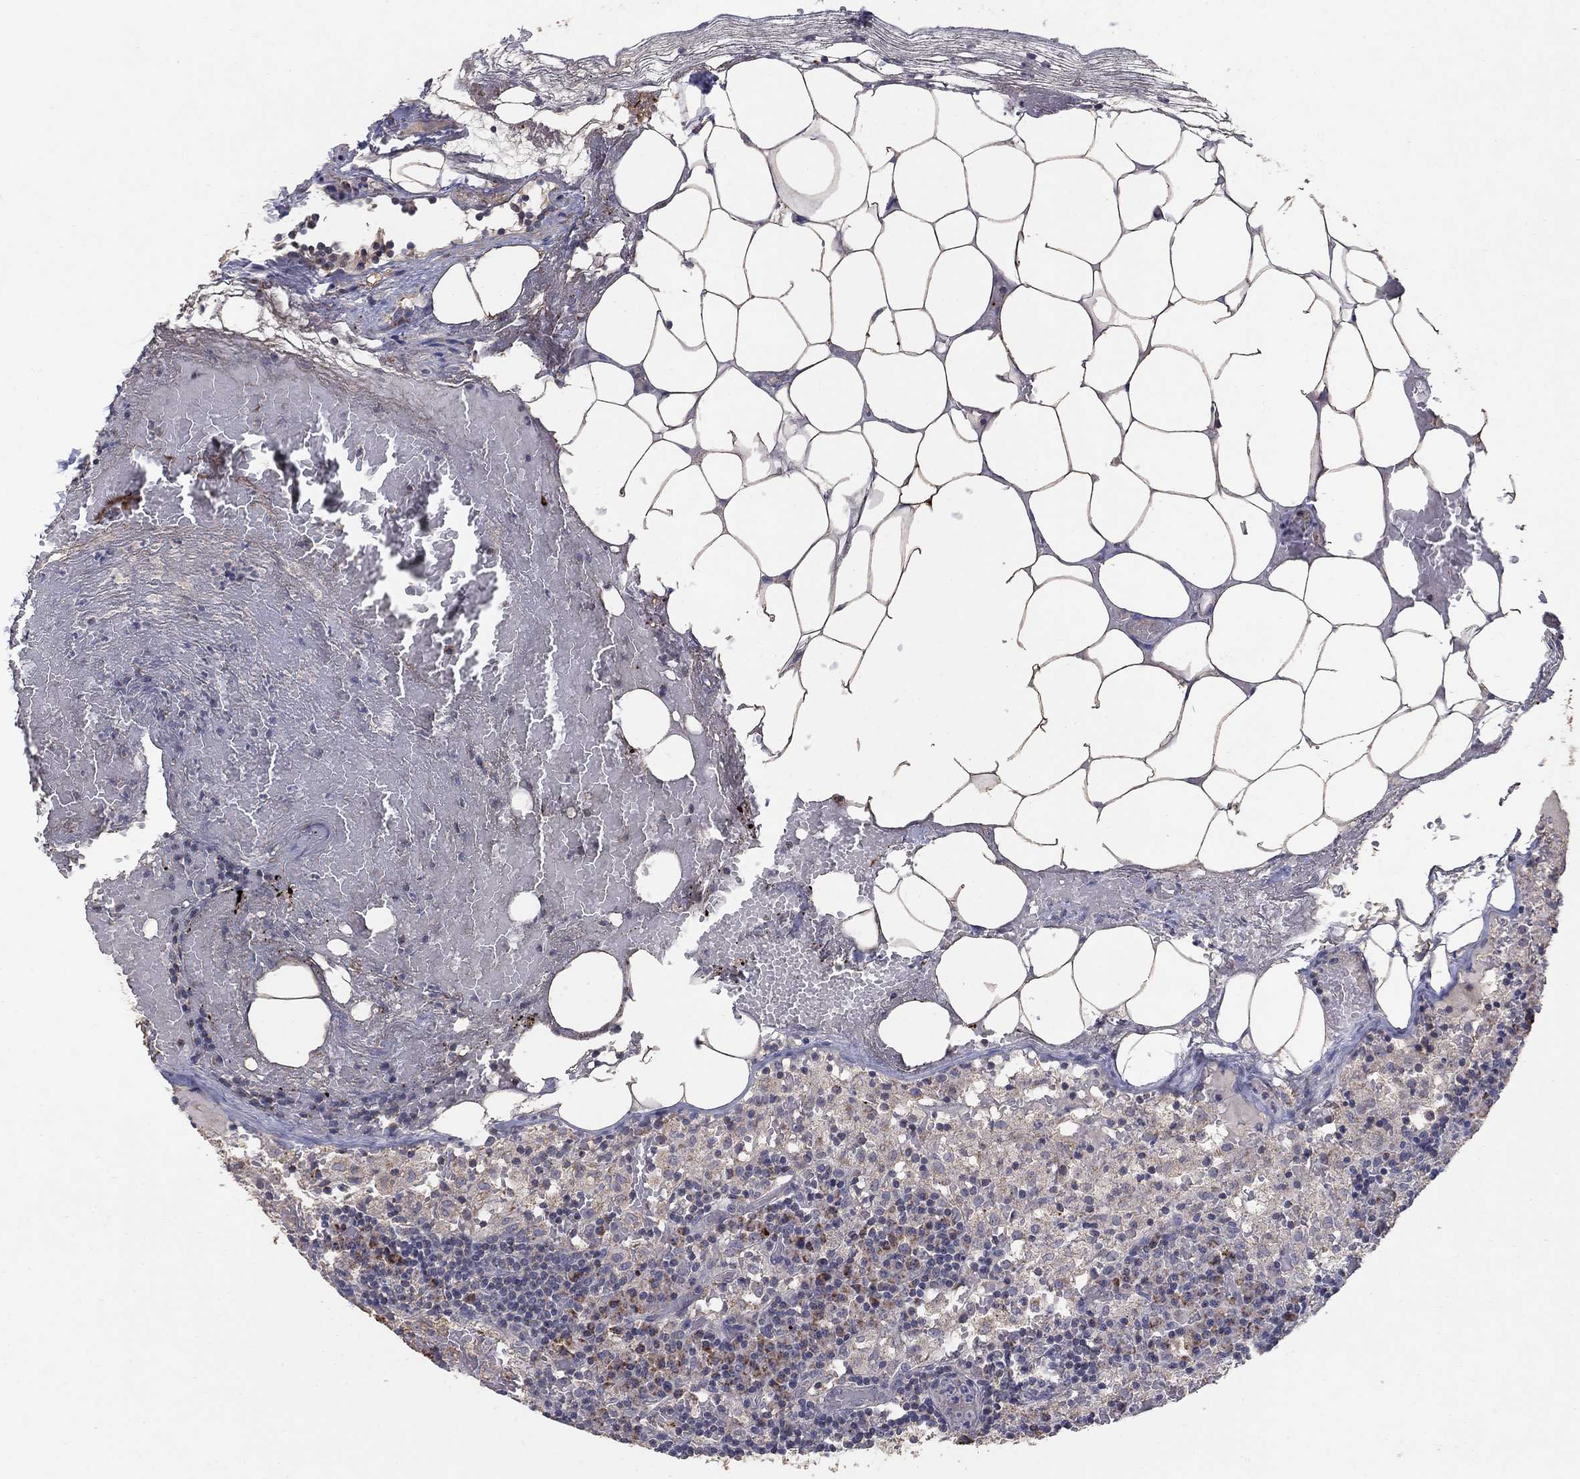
{"staining": {"intensity": "weak", "quantity": "<25%", "location": "cytoplasmic/membranous"}, "tissue": "lymph node", "cell_type": "Non-germinal center cells", "image_type": "normal", "snomed": [{"axis": "morphology", "description": "Normal tissue, NOS"}, {"axis": "topography", "description": "Lymph node"}], "caption": "There is no significant staining in non-germinal center cells of lymph node. The staining is performed using DAB (3,3'-diaminobenzidine) brown chromogen with nuclei counter-stained in using hematoxylin.", "gene": "GPSM1", "patient": {"sex": "male", "age": 62}}